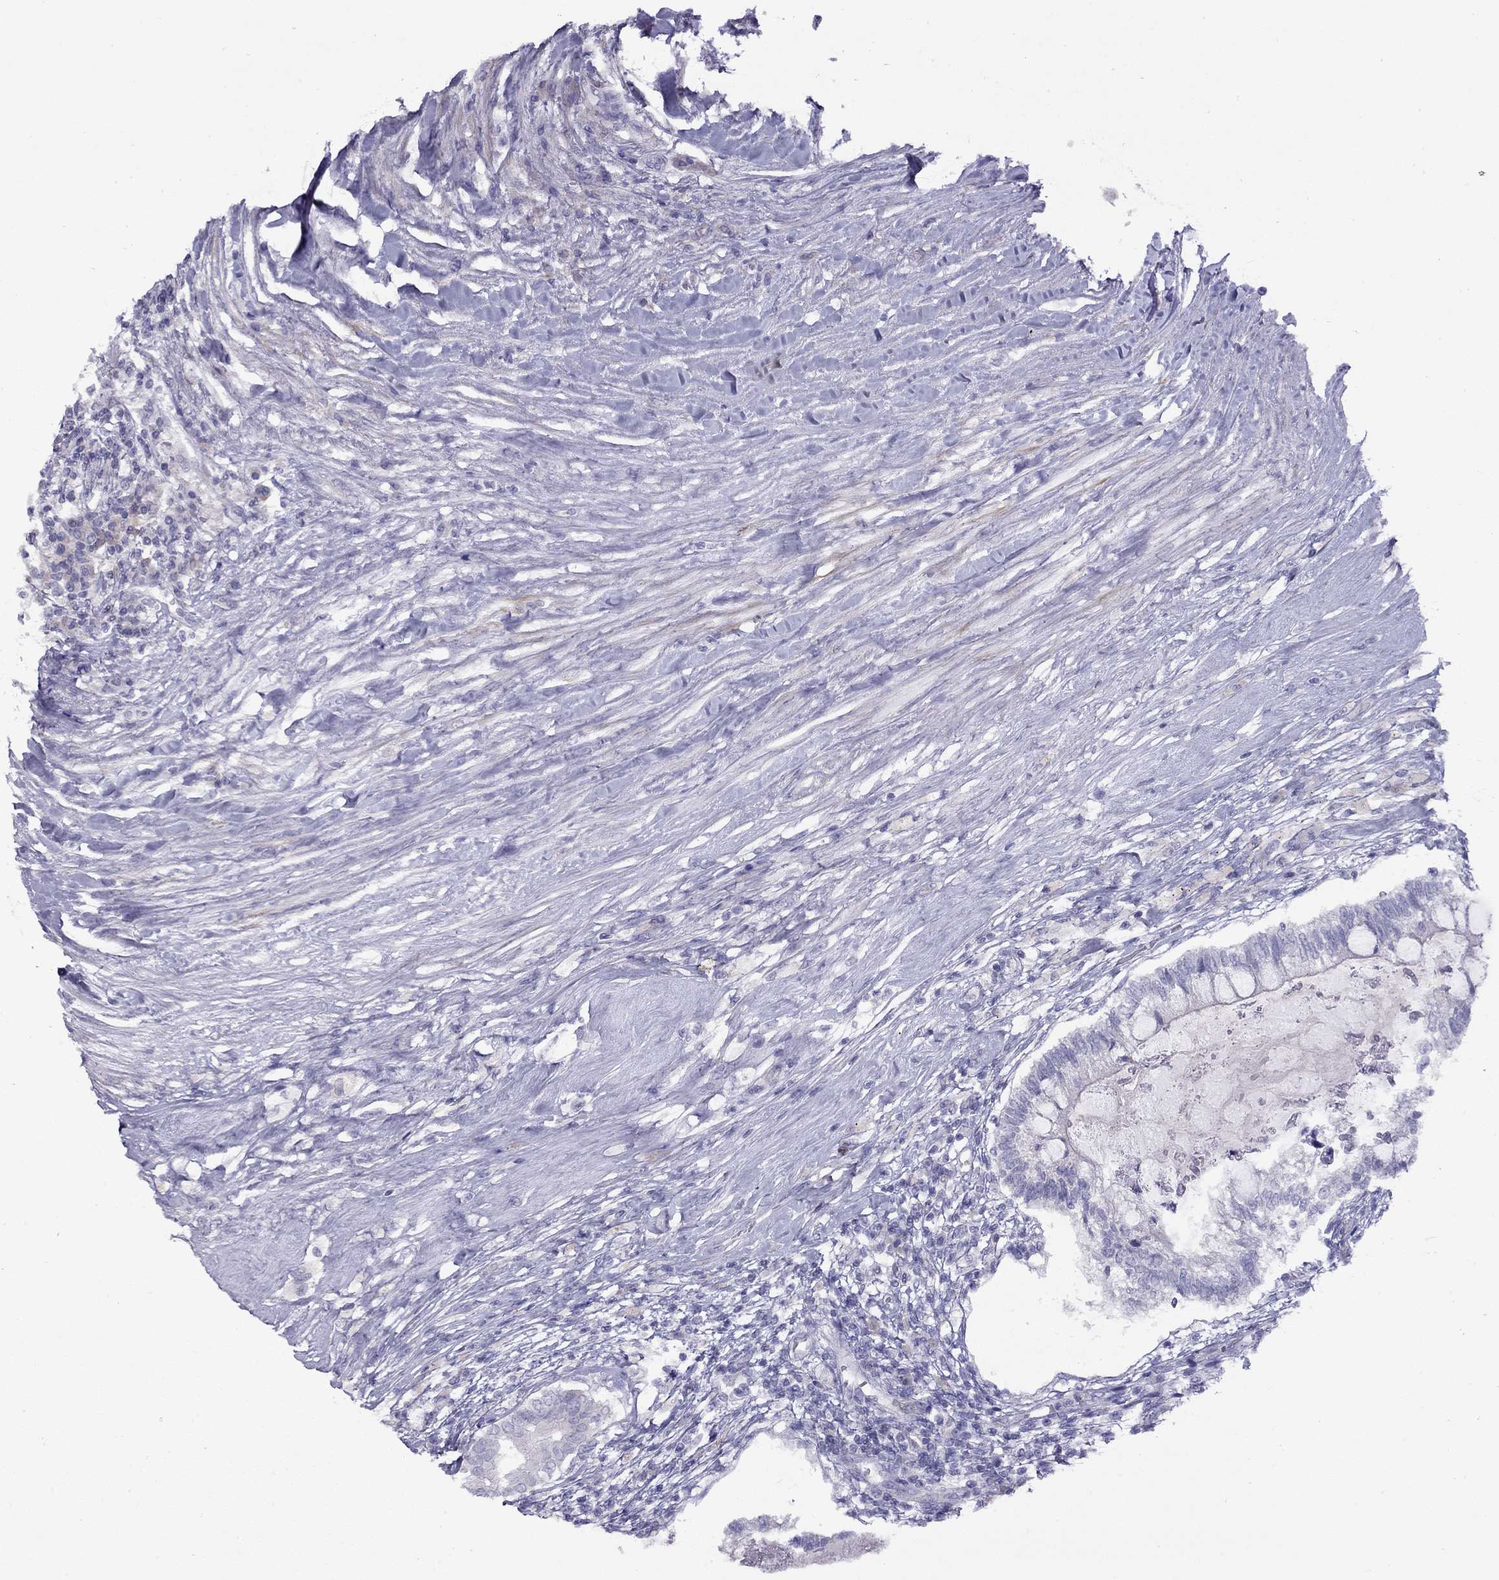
{"staining": {"intensity": "negative", "quantity": "none", "location": "none"}, "tissue": "testis cancer", "cell_type": "Tumor cells", "image_type": "cancer", "snomed": [{"axis": "morphology", "description": "Seminoma, NOS"}, {"axis": "morphology", "description": "Carcinoma, Embryonal, NOS"}, {"axis": "topography", "description": "Testis"}], "caption": "Image shows no protein staining in tumor cells of testis seminoma tissue.", "gene": "CPNE4", "patient": {"sex": "male", "age": 41}}